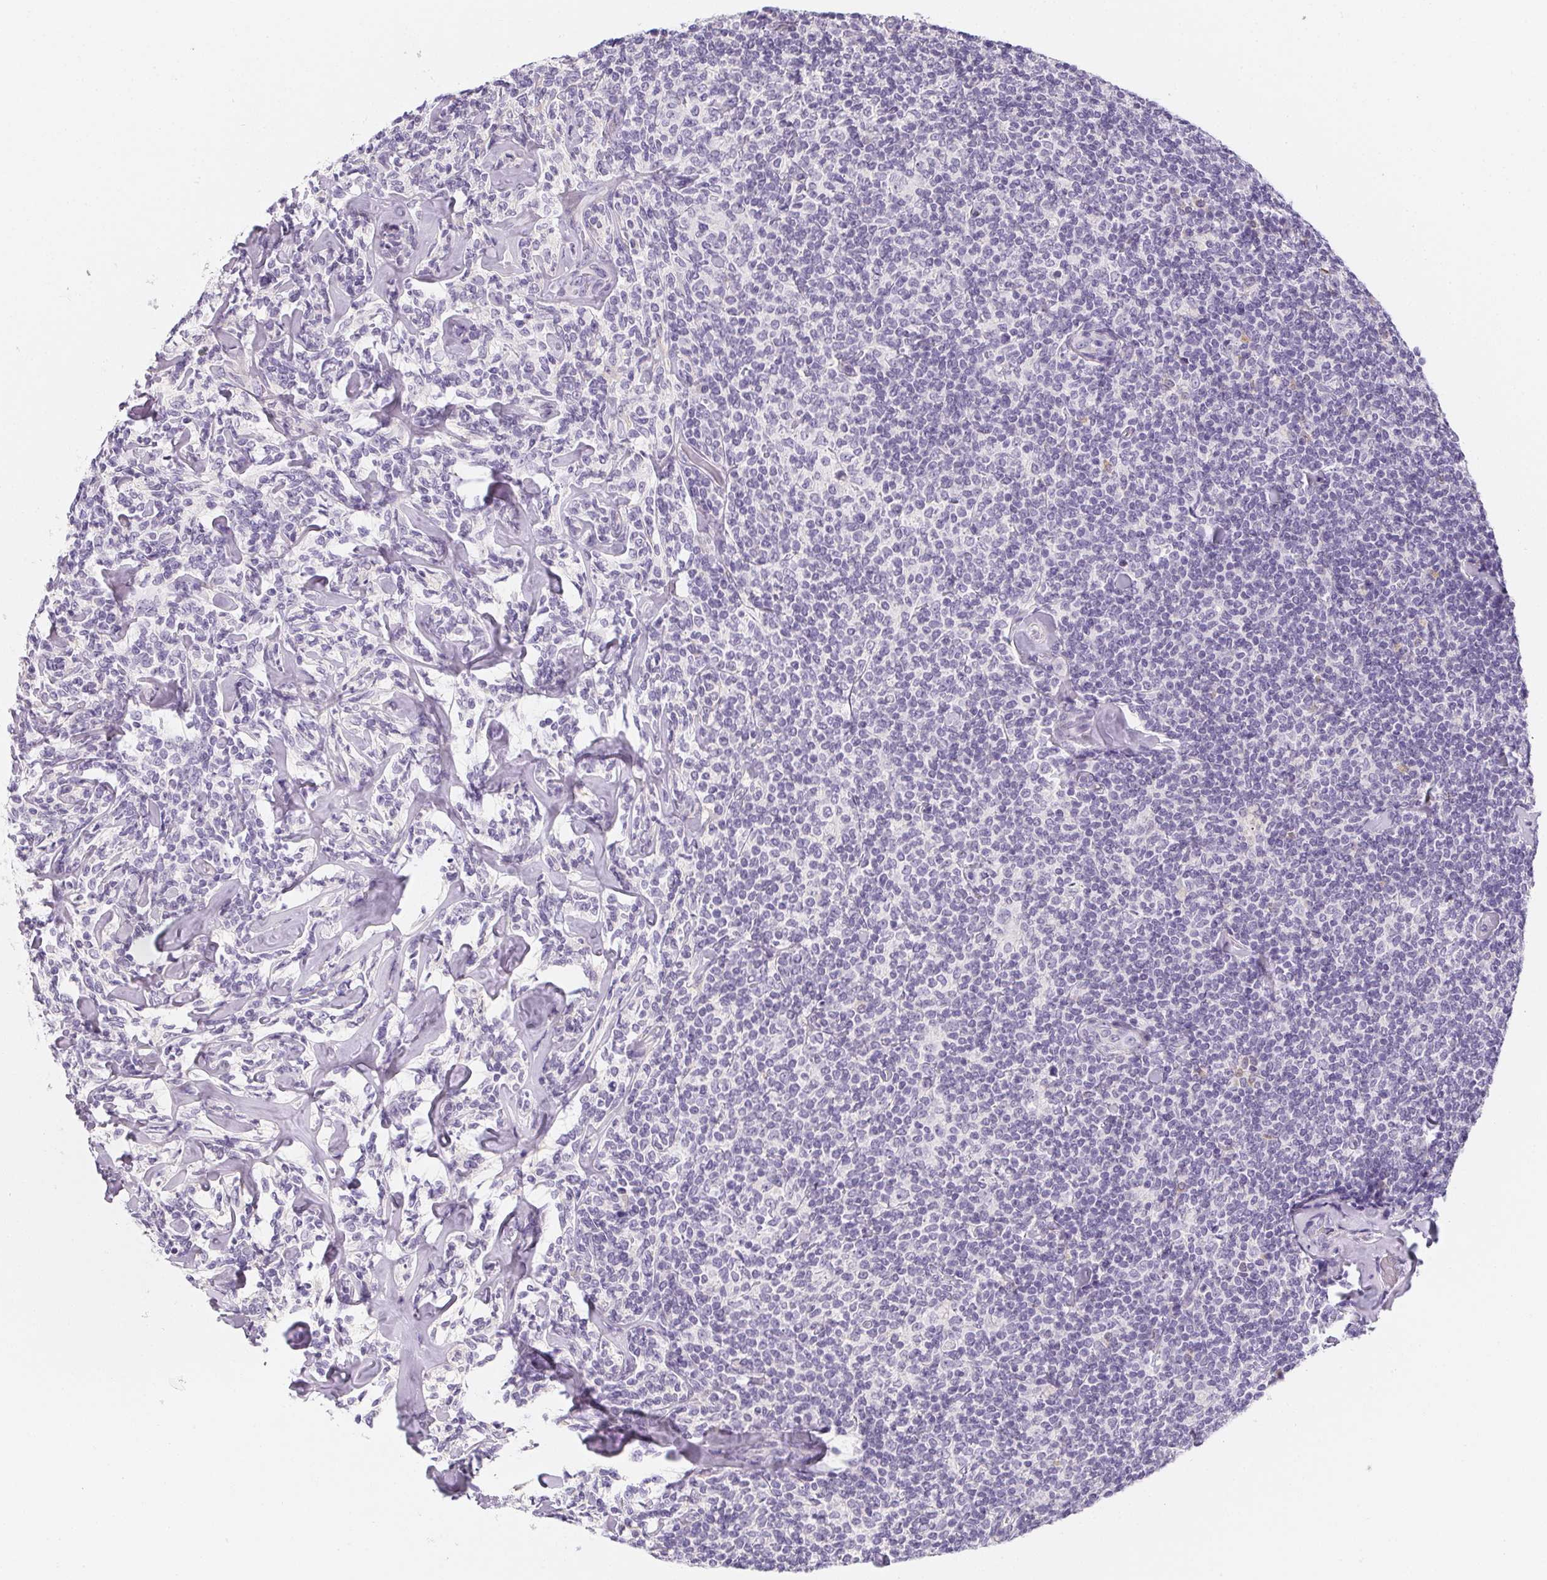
{"staining": {"intensity": "negative", "quantity": "none", "location": "none"}, "tissue": "lymphoma", "cell_type": "Tumor cells", "image_type": "cancer", "snomed": [{"axis": "morphology", "description": "Malignant lymphoma, non-Hodgkin's type, Low grade"}, {"axis": "topography", "description": "Lymph node"}], "caption": "Immunohistochemistry of lymphoma exhibits no positivity in tumor cells.", "gene": "MAP1A", "patient": {"sex": "female", "age": 56}}